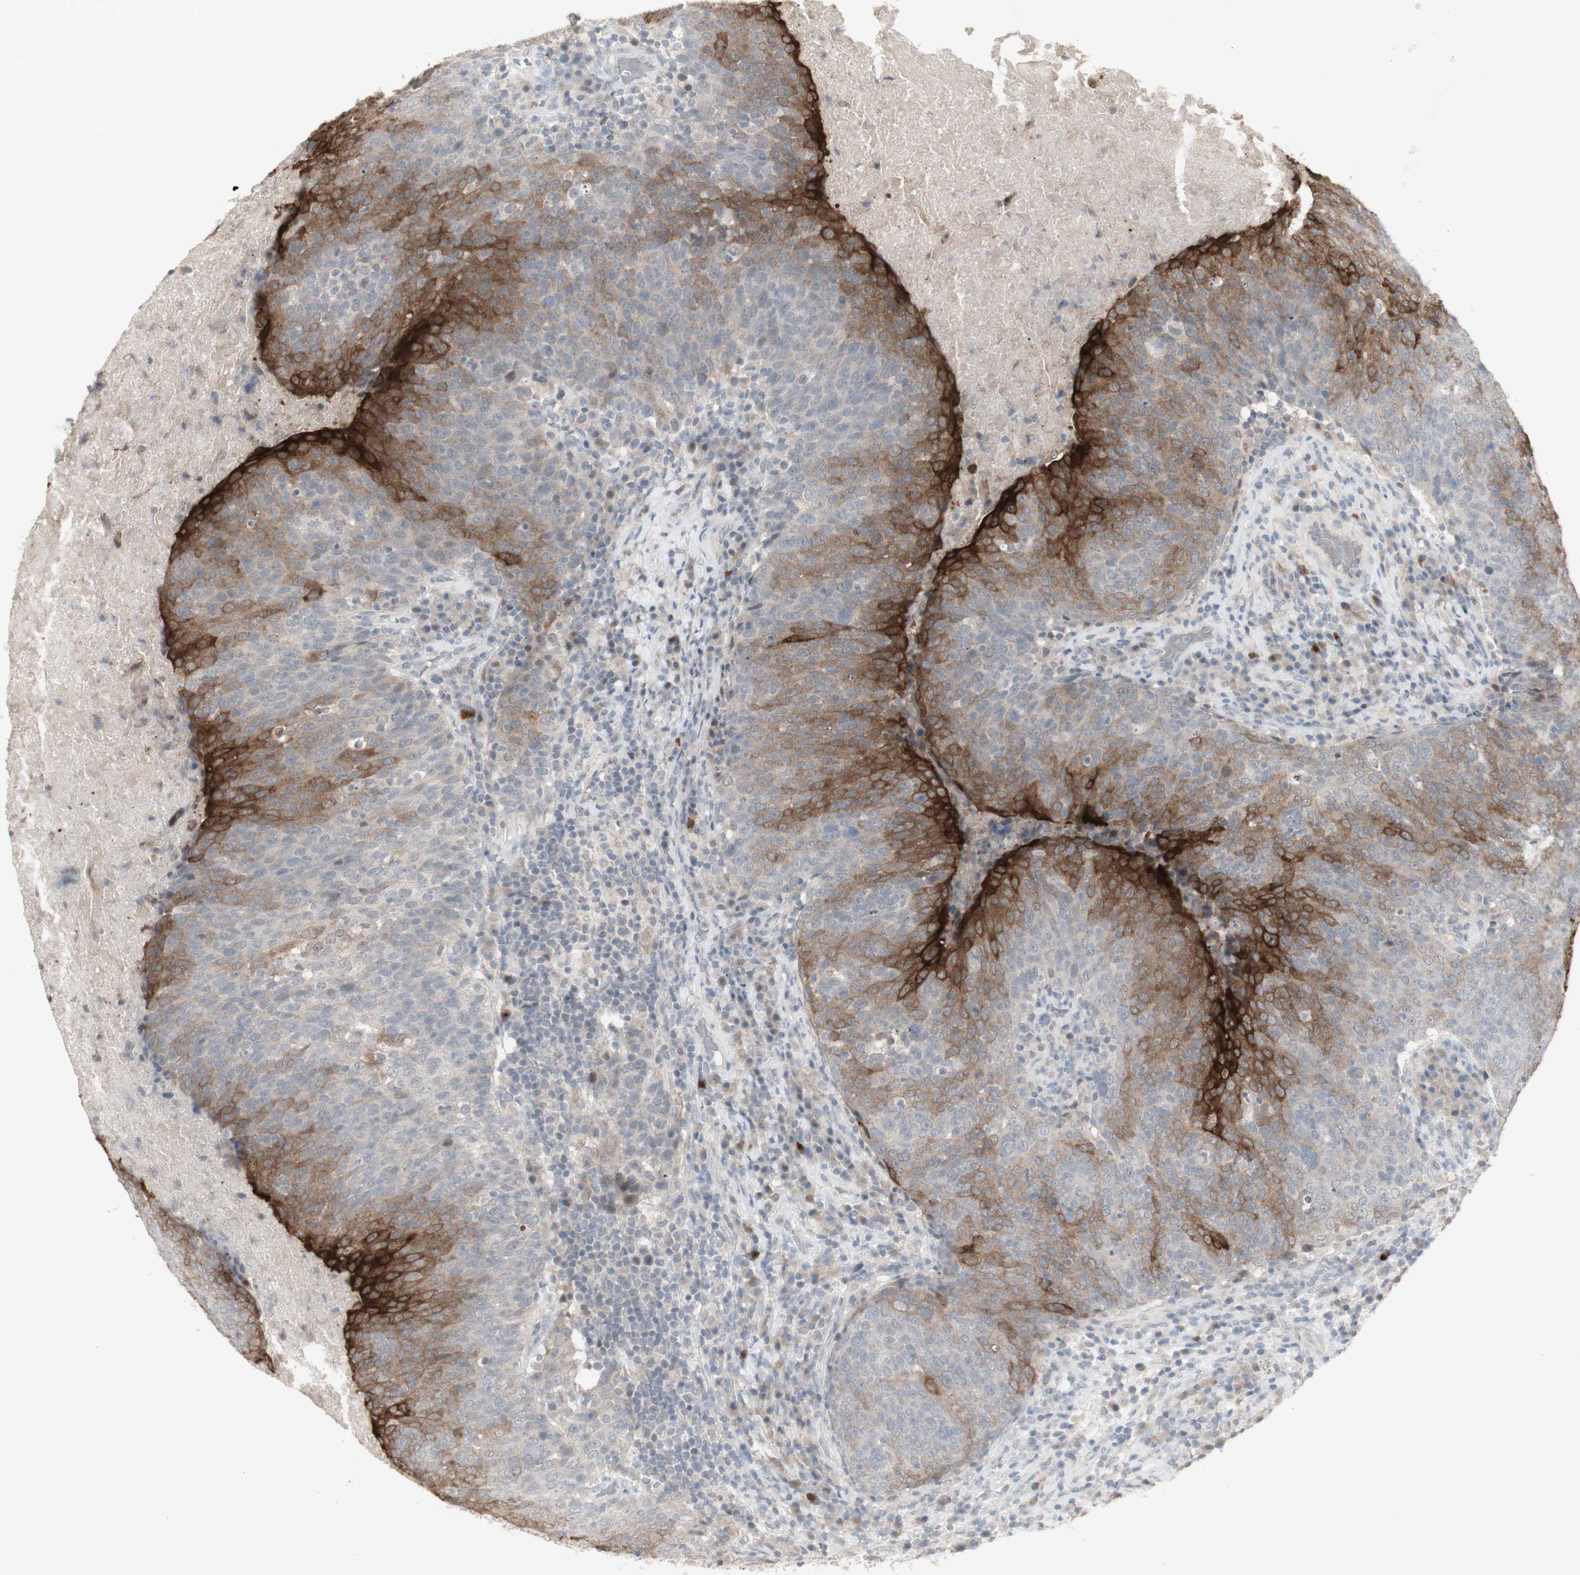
{"staining": {"intensity": "strong", "quantity": "25%-75%", "location": "cytoplasmic/membranous"}, "tissue": "head and neck cancer", "cell_type": "Tumor cells", "image_type": "cancer", "snomed": [{"axis": "morphology", "description": "Squamous cell carcinoma, NOS"}, {"axis": "morphology", "description": "Squamous cell carcinoma, metastatic, NOS"}, {"axis": "topography", "description": "Lymph node"}, {"axis": "topography", "description": "Head-Neck"}], "caption": "High-magnification brightfield microscopy of head and neck metastatic squamous cell carcinoma stained with DAB (3,3'-diaminobenzidine) (brown) and counterstained with hematoxylin (blue). tumor cells exhibit strong cytoplasmic/membranous positivity is seen in approximately25%-75% of cells.", "gene": "C1orf116", "patient": {"sex": "male", "age": 62}}